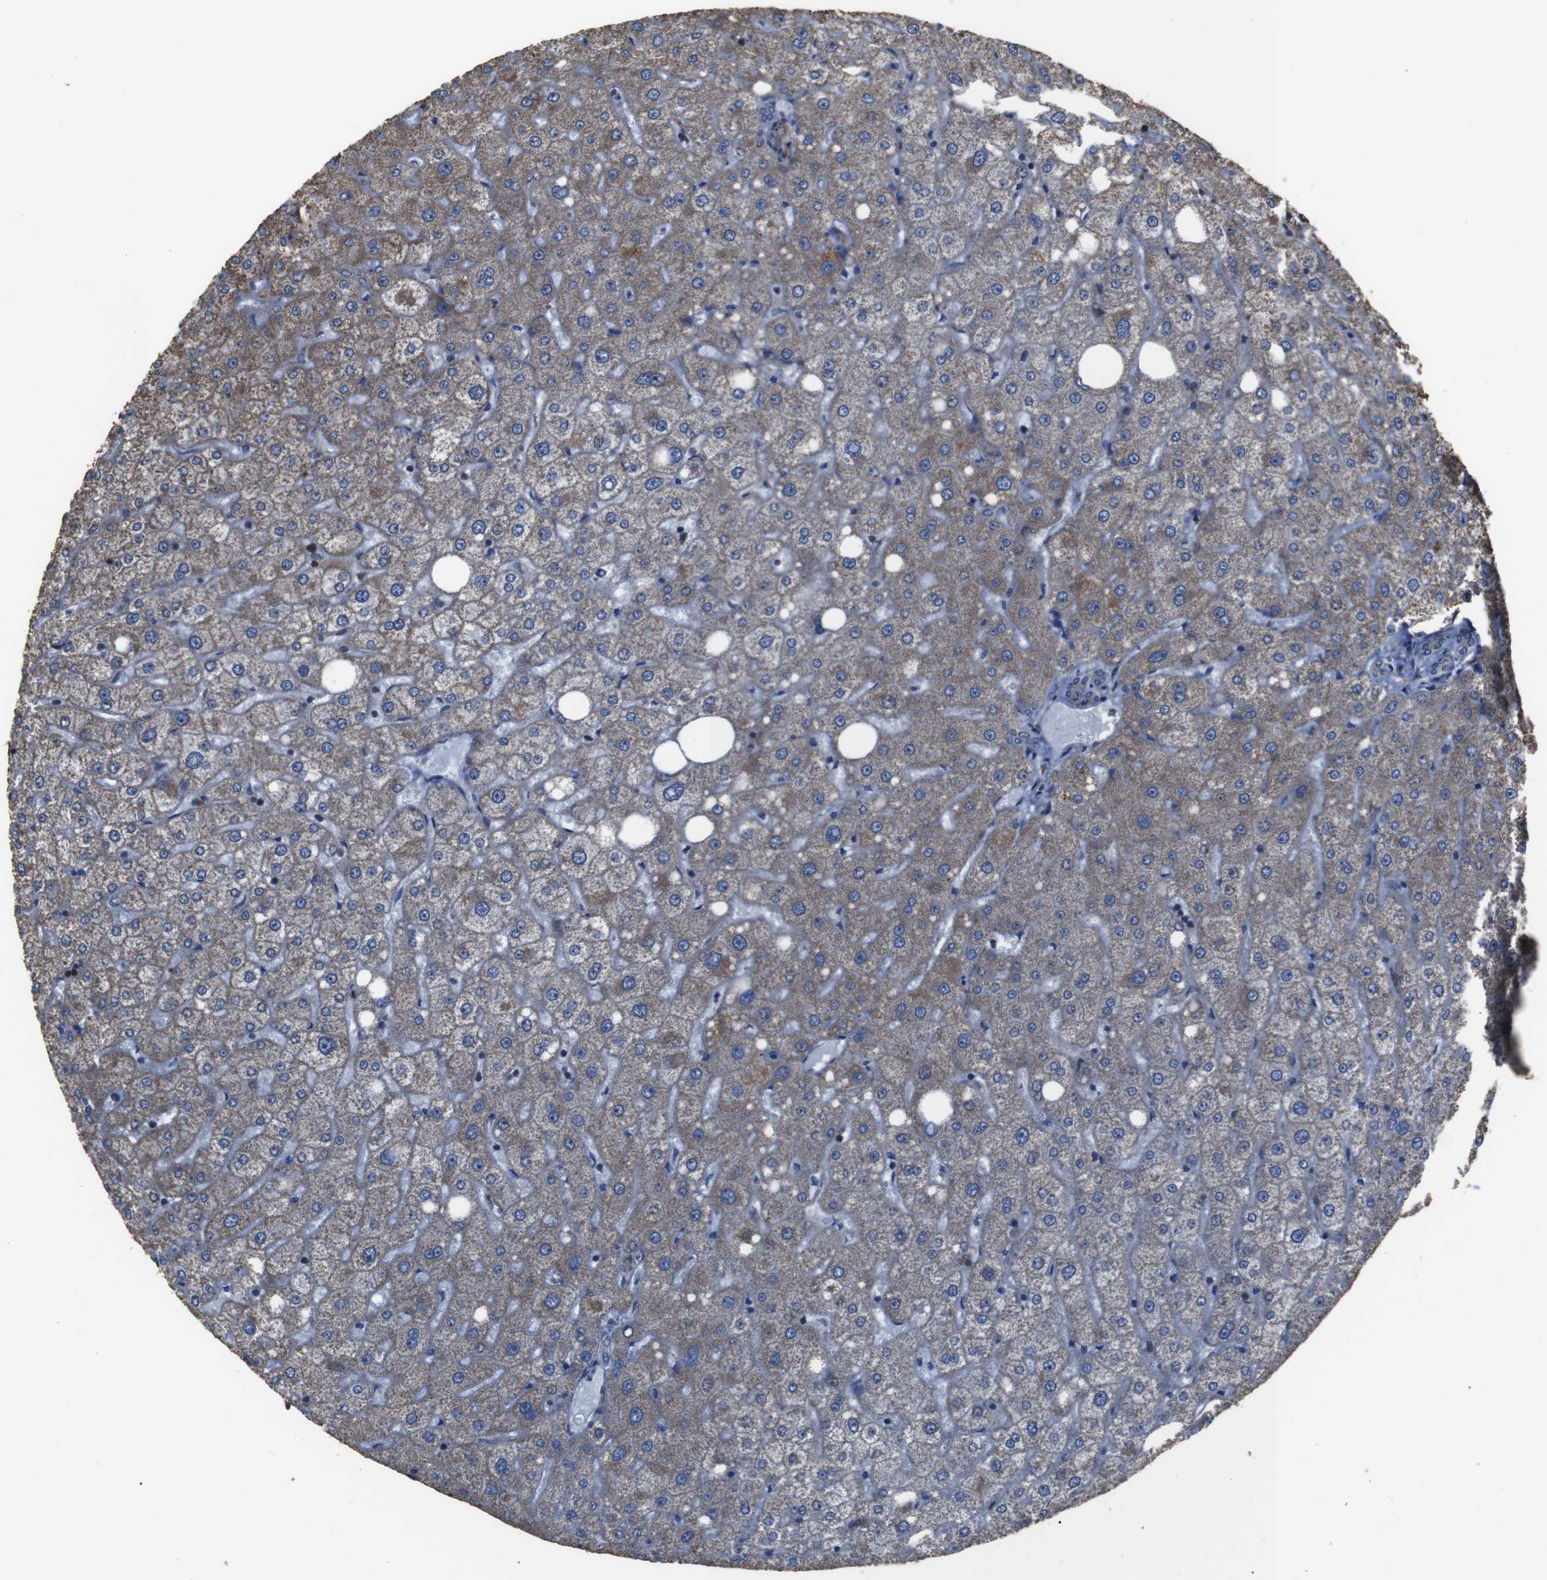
{"staining": {"intensity": "negative", "quantity": "none", "location": "none"}, "tissue": "liver", "cell_type": "Cholangiocytes", "image_type": "normal", "snomed": [{"axis": "morphology", "description": "Normal tissue, NOS"}, {"axis": "topography", "description": "Liver"}], "caption": "DAB immunohistochemical staining of normal human liver displays no significant expression in cholangiocytes. (DAB immunohistochemistry, high magnification).", "gene": "SNN", "patient": {"sex": "male", "age": 73}}